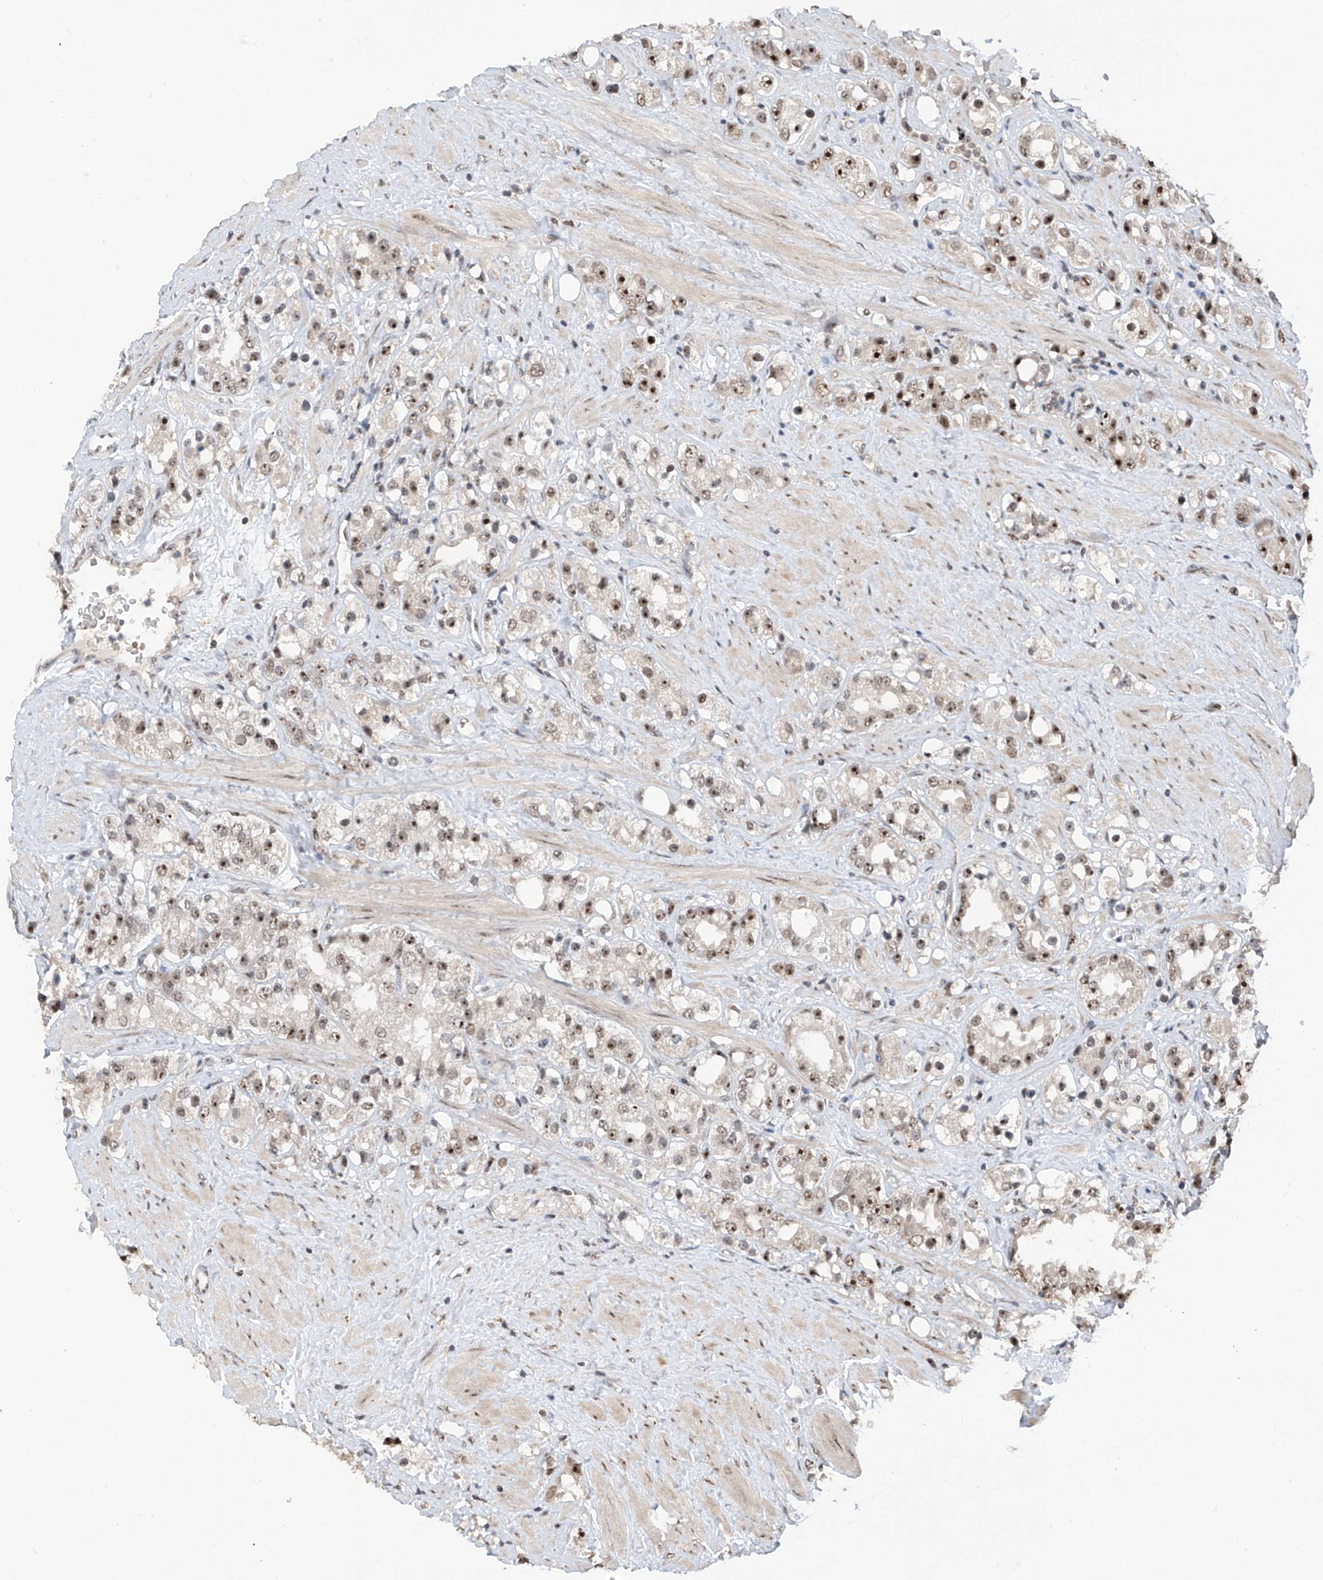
{"staining": {"intensity": "moderate", "quantity": ">75%", "location": "nuclear"}, "tissue": "prostate cancer", "cell_type": "Tumor cells", "image_type": "cancer", "snomed": [{"axis": "morphology", "description": "Adenocarcinoma, NOS"}, {"axis": "topography", "description": "Prostate"}], "caption": "About >75% of tumor cells in prostate adenocarcinoma show moderate nuclear protein expression as visualized by brown immunohistochemical staining.", "gene": "C1orf131", "patient": {"sex": "male", "age": 79}}